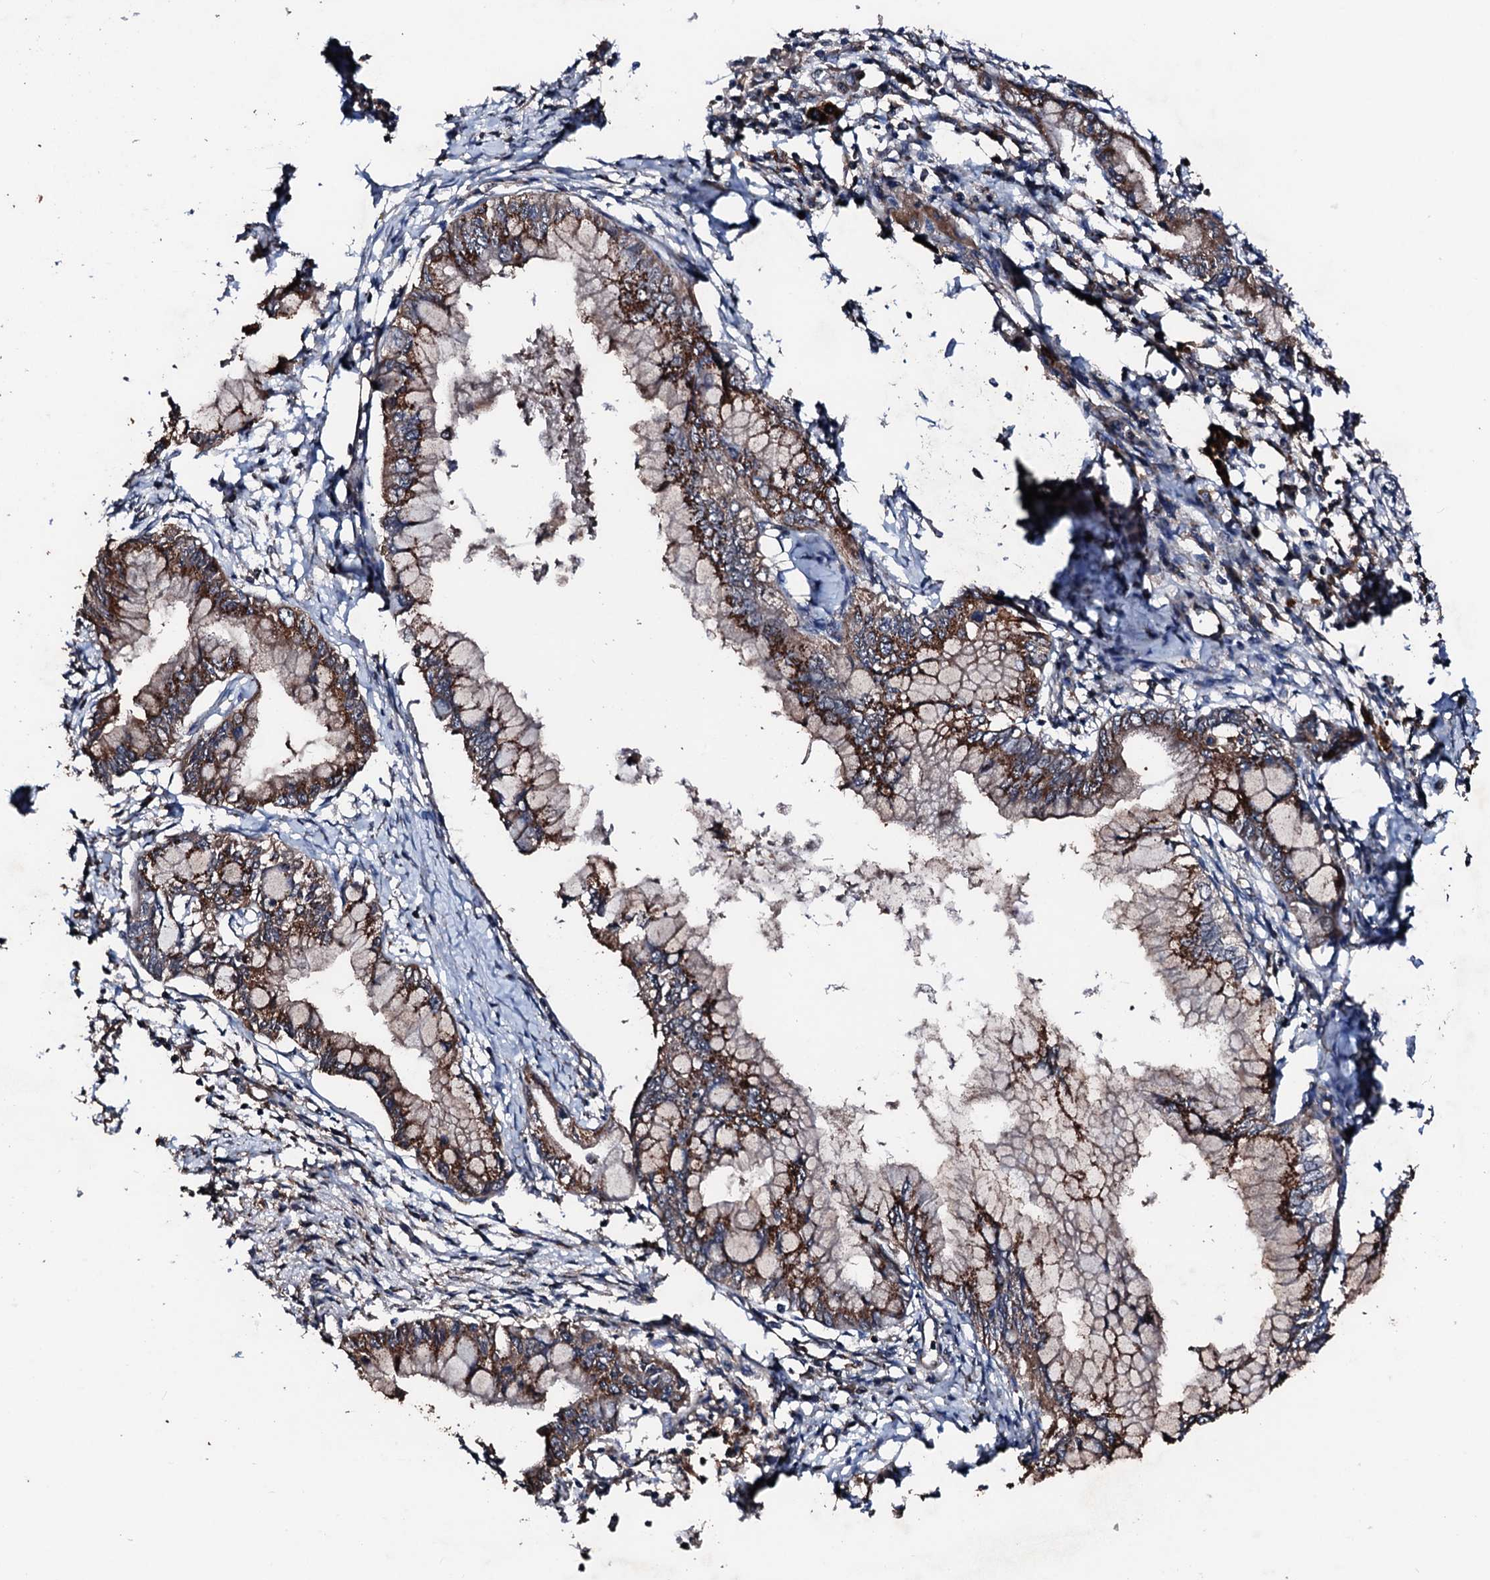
{"staining": {"intensity": "moderate", "quantity": ">75%", "location": "cytoplasmic/membranous"}, "tissue": "pancreatic cancer", "cell_type": "Tumor cells", "image_type": "cancer", "snomed": [{"axis": "morphology", "description": "Adenocarcinoma, NOS"}, {"axis": "topography", "description": "Pancreas"}], "caption": "IHC staining of pancreatic adenocarcinoma, which shows medium levels of moderate cytoplasmic/membranous positivity in approximately >75% of tumor cells indicating moderate cytoplasmic/membranous protein positivity. The staining was performed using DAB (3,3'-diaminobenzidine) (brown) for protein detection and nuclei were counterstained in hematoxylin (blue).", "gene": "KIF18A", "patient": {"sex": "male", "age": 48}}